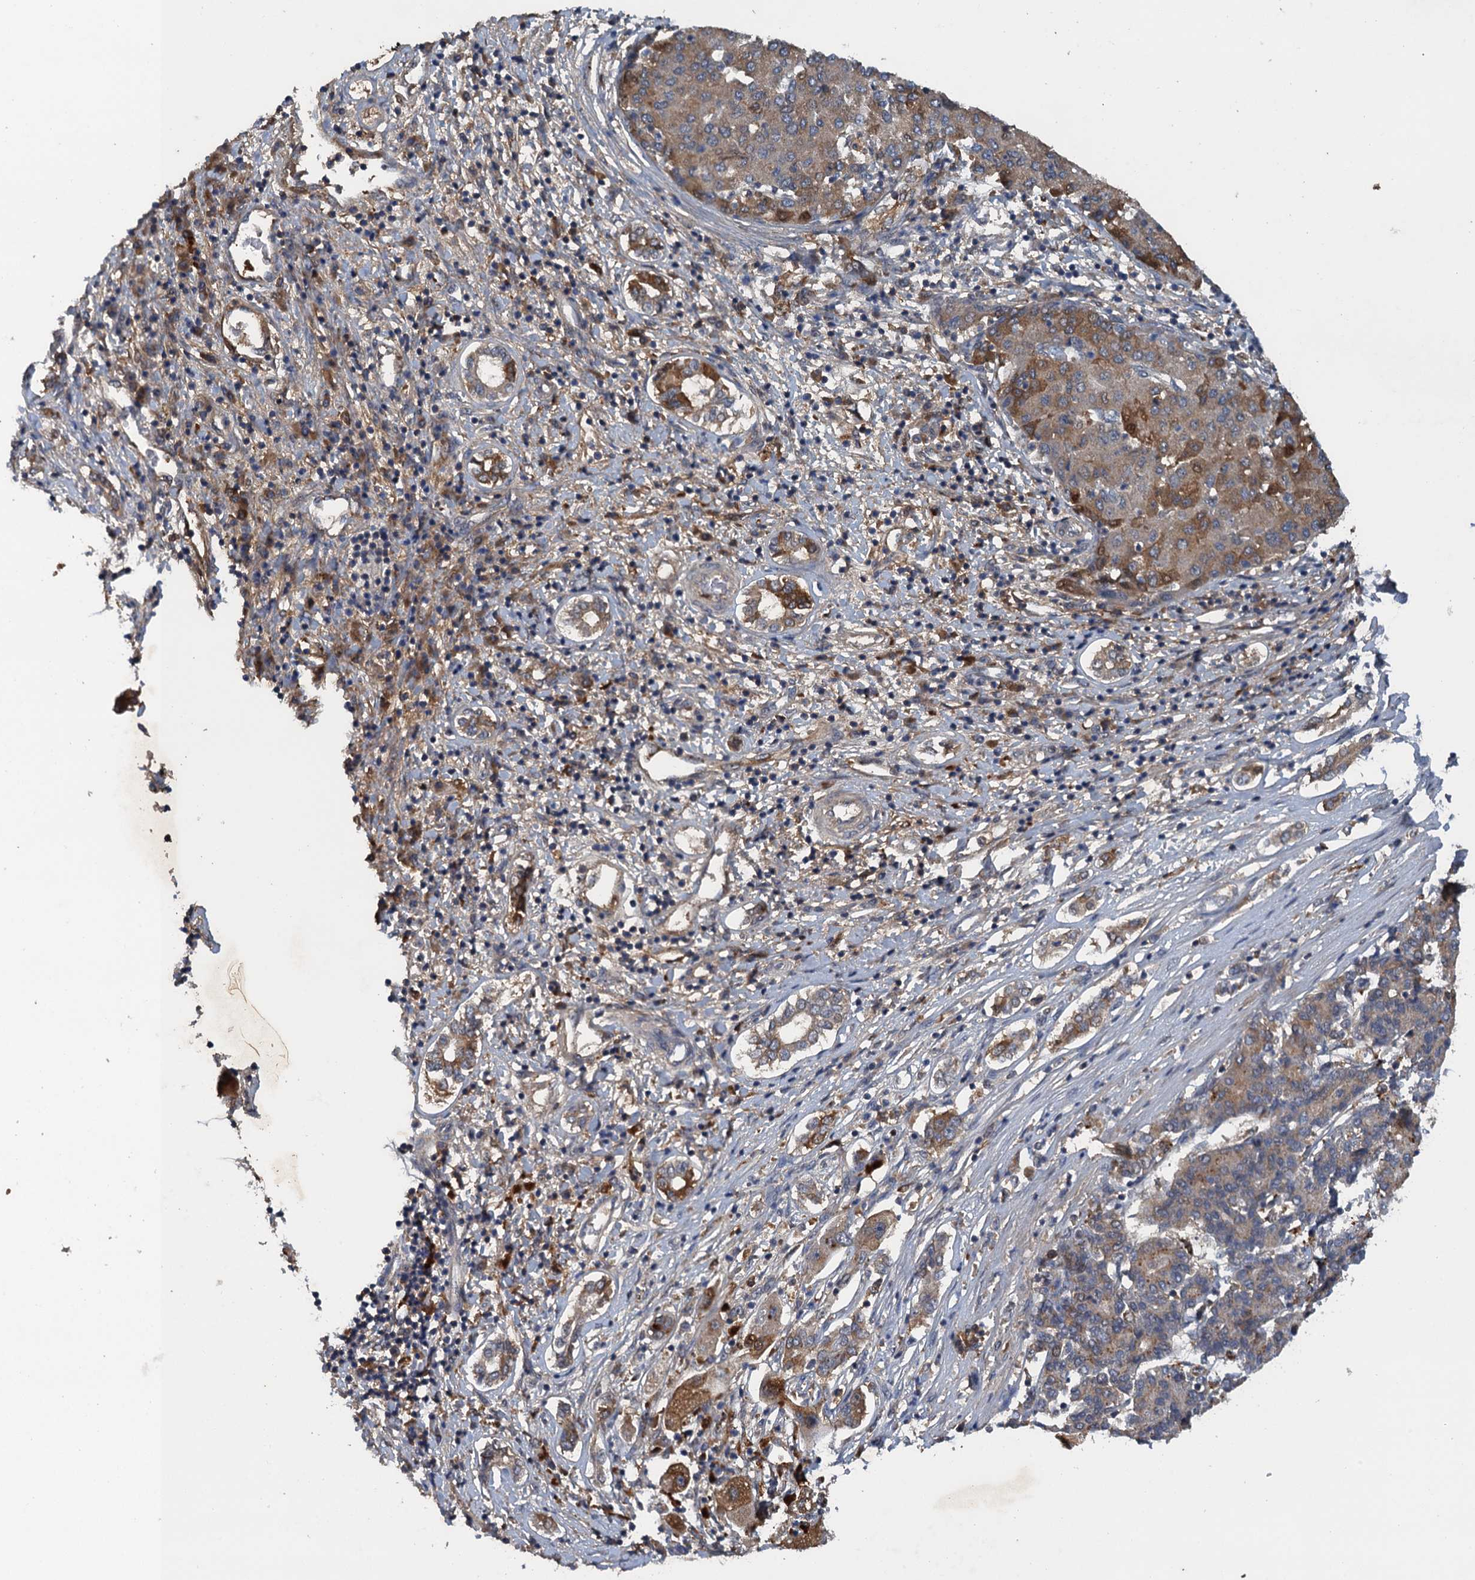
{"staining": {"intensity": "moderate", "quantity": "<25%", "location": "cytoplasmic/membranous"}, "tissue": "liver cancer", "cell_type": "Tumor cells", "image_type": "cancer", "snomed": [{"axis": "morphology", "description": "Carcinoma, Hepatocellular, NOS"}, {"axis": "topography", "description": "Liver"}], "caption": "Human liver cancer (hepatocellular carcinoma) stained with a protein marker demonstrates moderate staining in tumor cells.", "gene": "HAPLN3", "patient": {"sex": "male", "age": 65}}